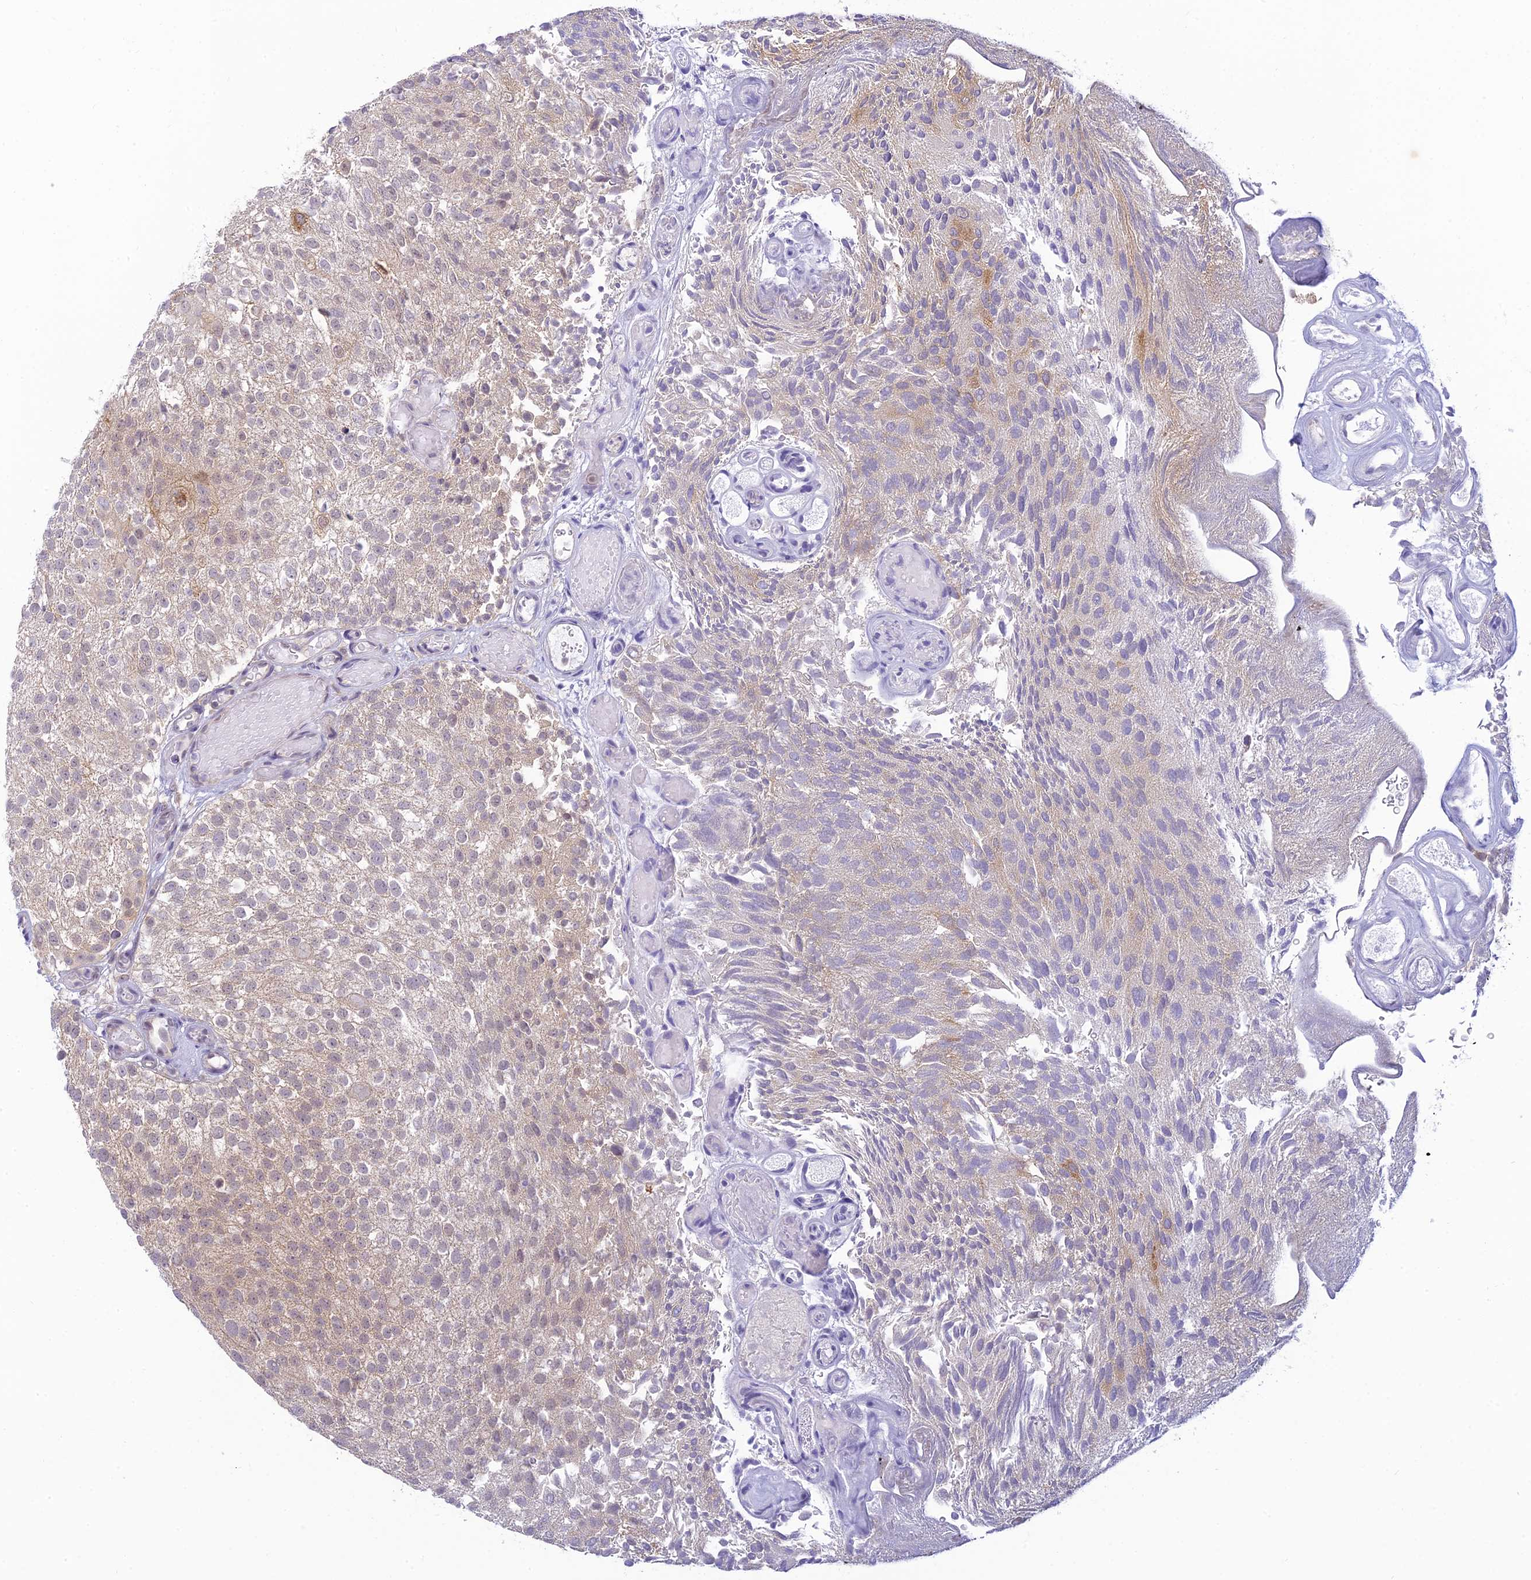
{"staining": {"intensity": "weak", "quantity": "25%-75%", "location": "cytoplasmic/membranous"}, "tissue": "urothelial cancer", "cell_type": "Tumor cells", "image_type": "cancer", "snomed": [{"axis": "morphology", "description": "Urothelial carcinoma, Low grade"}, {"axis": "topography", "description": "Urinary bladder"}], "caption": "High-power microscopy captured an IHC photomicrograph of urothelial cancer, revealing weak cytoplasmic/membranous positivity in approximately 25%-75% of tumor cells.", "gene": "SKIC8", "patient": {"sex": "male", "age": 78}}